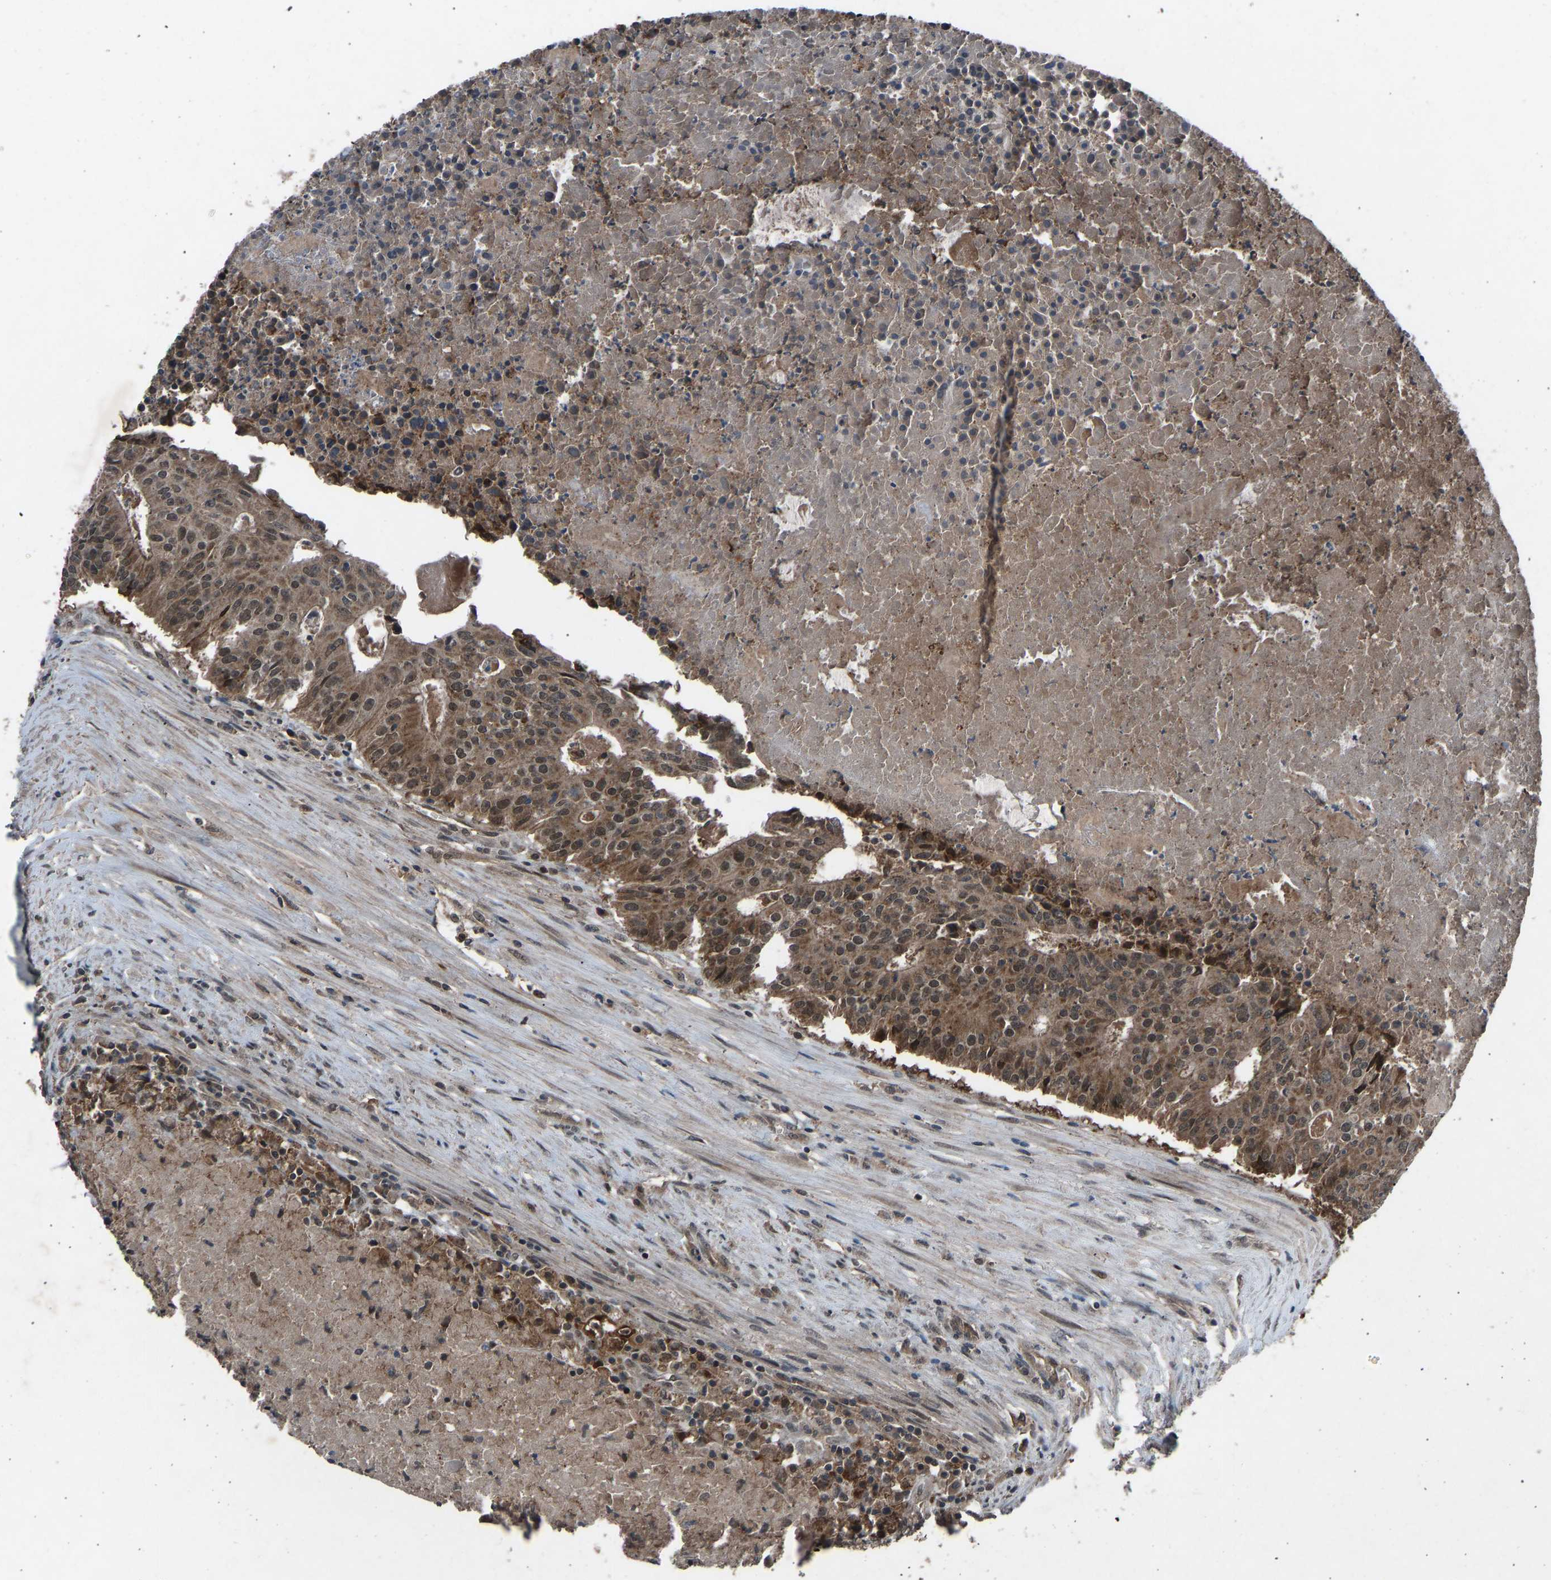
{"staining": {"intensity": "moderate", "quantity": ">75%", "location": "cytoplasmic/membranous,nuclear"}, "tissue": "colorectal cancer", "cell_type": "Tumor cells", "image_type": "cancer", "snomed": [{"axis": "morphology", "description": "Adenocarcinoma, NOS"}, {"axis": "topography", "description": "Colon"}], "caption": "A brown stain shows moderate cytoplasmic/membranous and nuclear staining of a protein in human colorectal adenocarcinoma tumor cells.", "gene": "SLC43A1", "patient": {"sex": "male", "age": 87}}